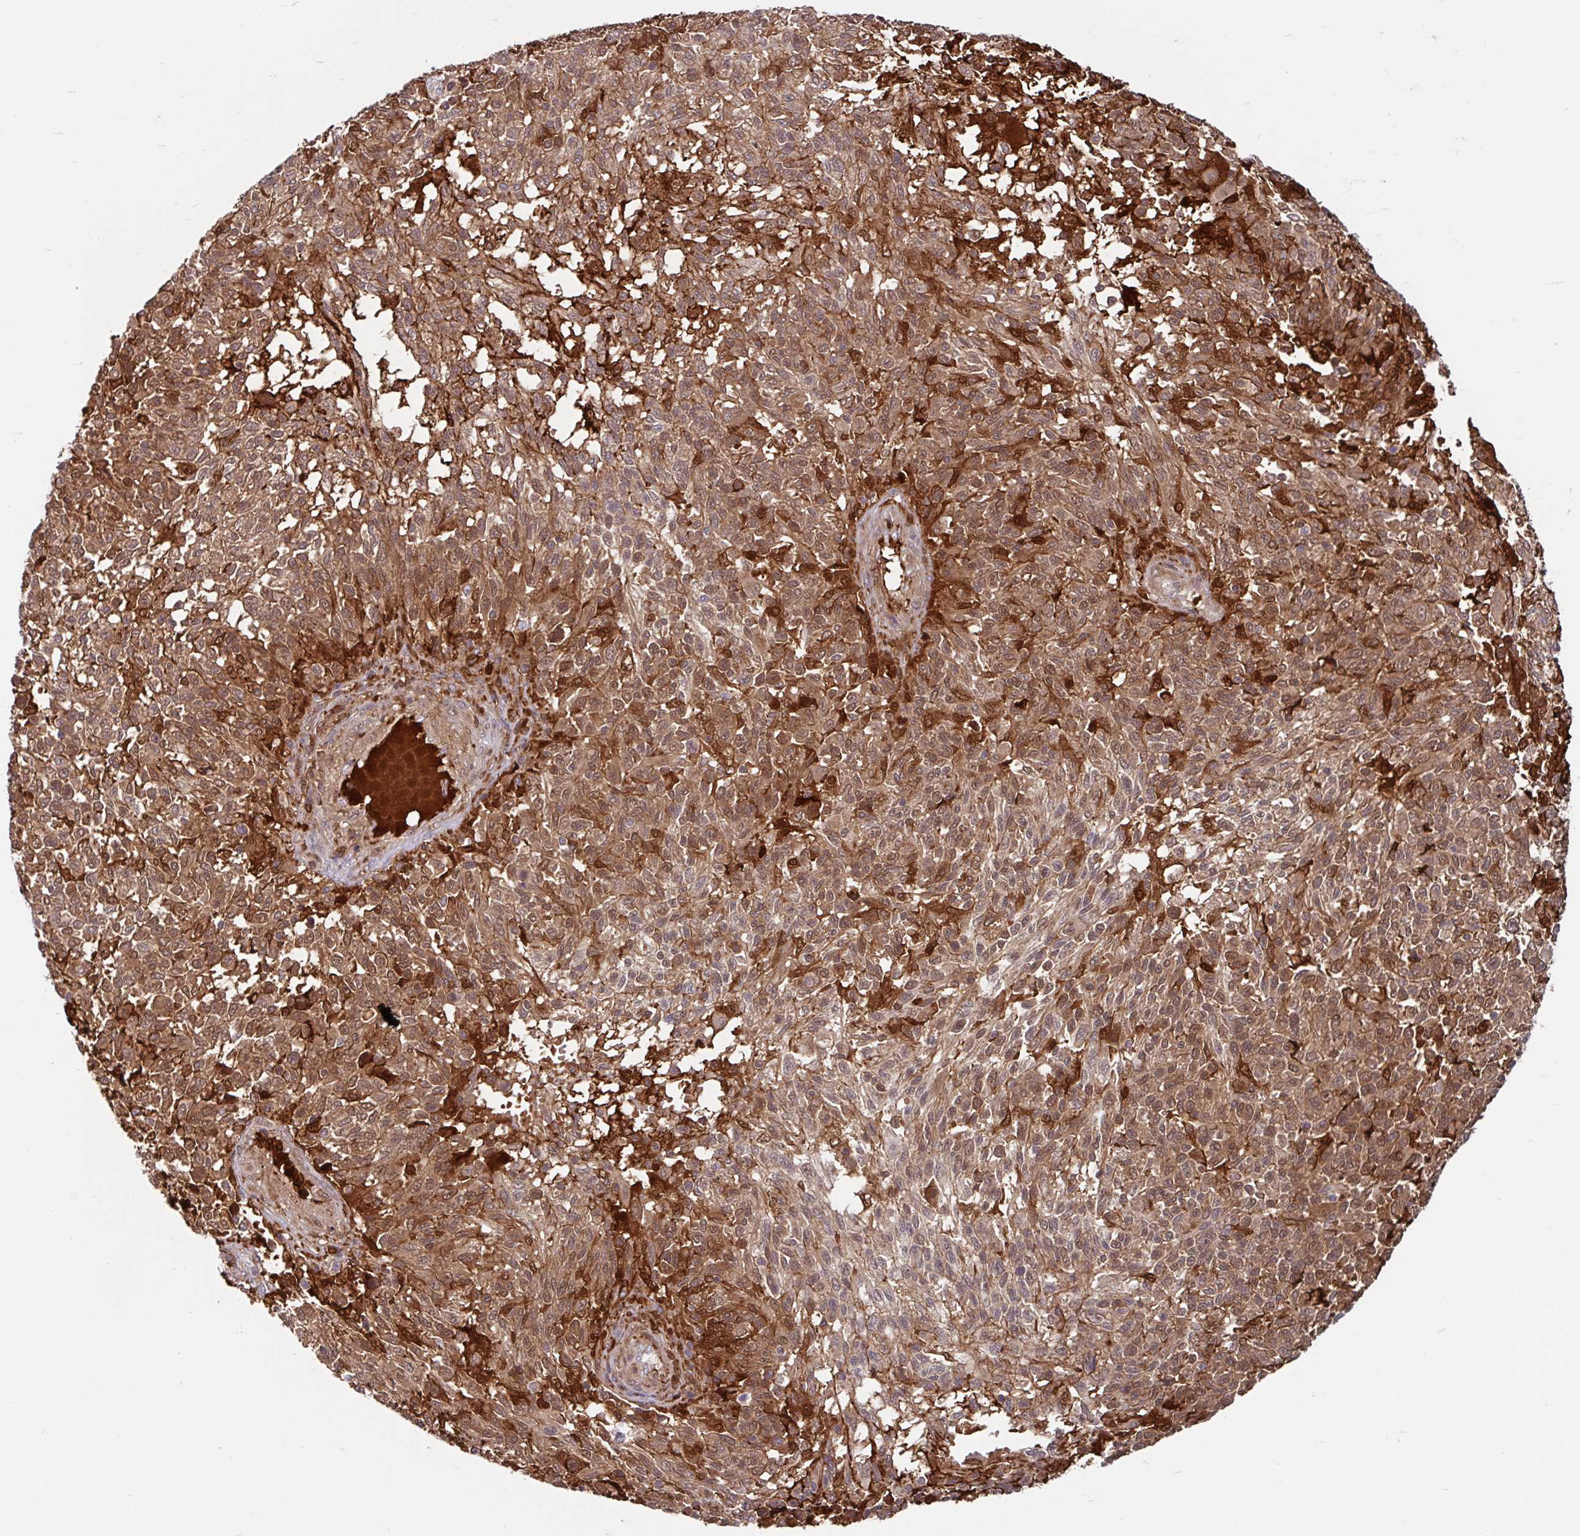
{"staining": {"intensity": "moderate", "quantity": ">75%", "location": "cytoplasmic/membranous,nuclear"}, "tissue": "melanoma", "cell_type": "Tumor cells", "image_type": "cancer", "snomed": [{"axis": "morphology", "description": "Malignant melanoma, NOS"}, {"axis": "topography", "description": "Skin"}], "caption": "The immunohistochemical stain highlights moderate cytoplasmic/membranous and nuclear expression in tumor cells of malignant melanoma tissue.", "gene": "BLVRA", "patient": {"sex": "male", "age": 66}}